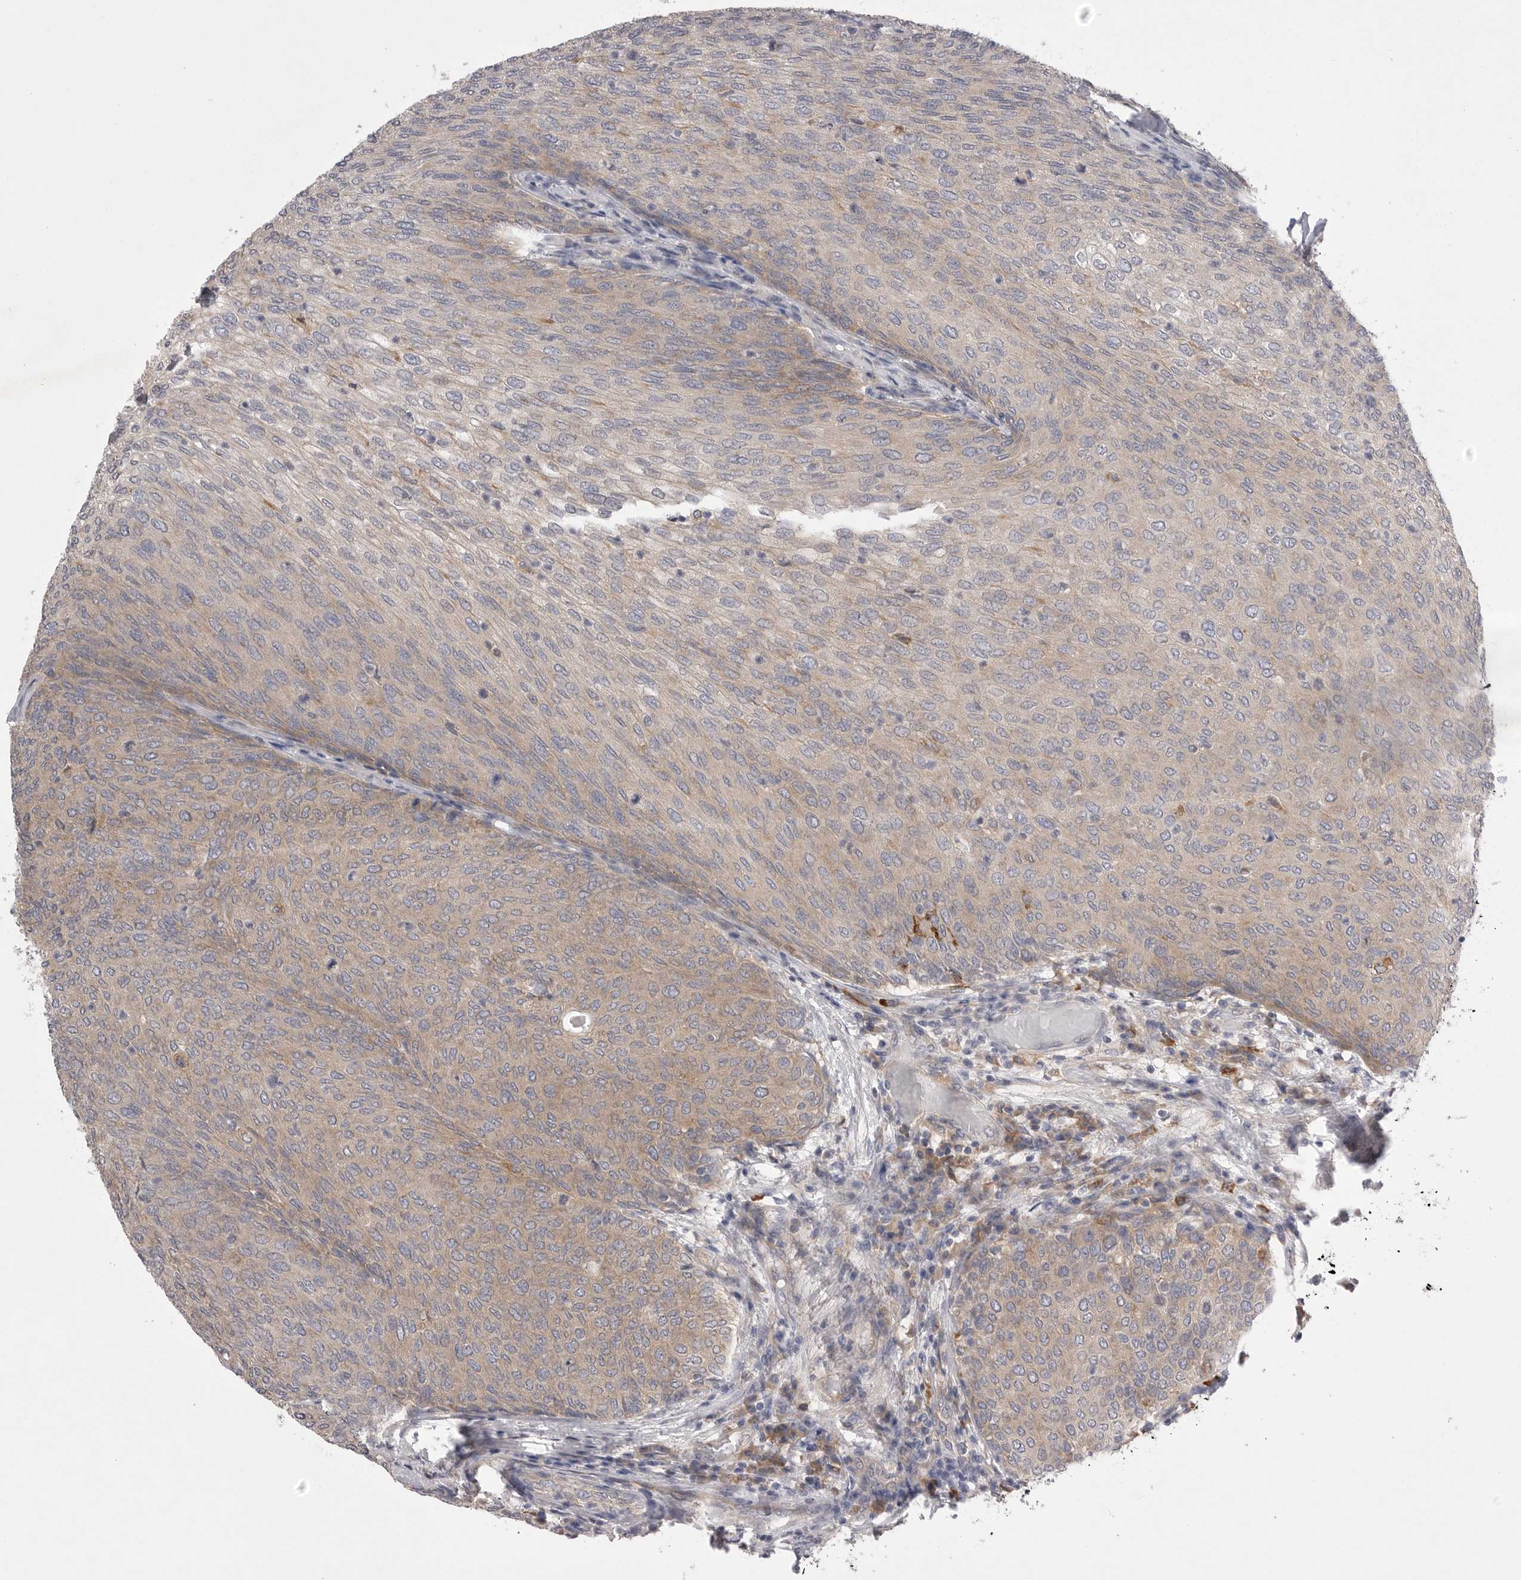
{"staining": {"intensity": "weak", "quantity": "<25%", "location": "cytoplasmic/membranous"}, "tissue": "urothelial cancer", "cell_type": "Tumor cells", "image_type": "cancer", "snomed": [{"axis": "morphology", "description": "Urothelial carcinoma, Low grade"}, {"axis": "topography", "description": "Urinary bladder"}], "caption": "Tumor cells are negative for brown protein staining in urothelial cancer. The staining was performed using DAB (3,3'-diaminobenzidine) to visualize the protein expression in brown, while the nuclei were stained in blue with hematoxylin (Magnification: 20x).", "gene": "VAC14", "patient": {"sex": "female", "age": 79}}